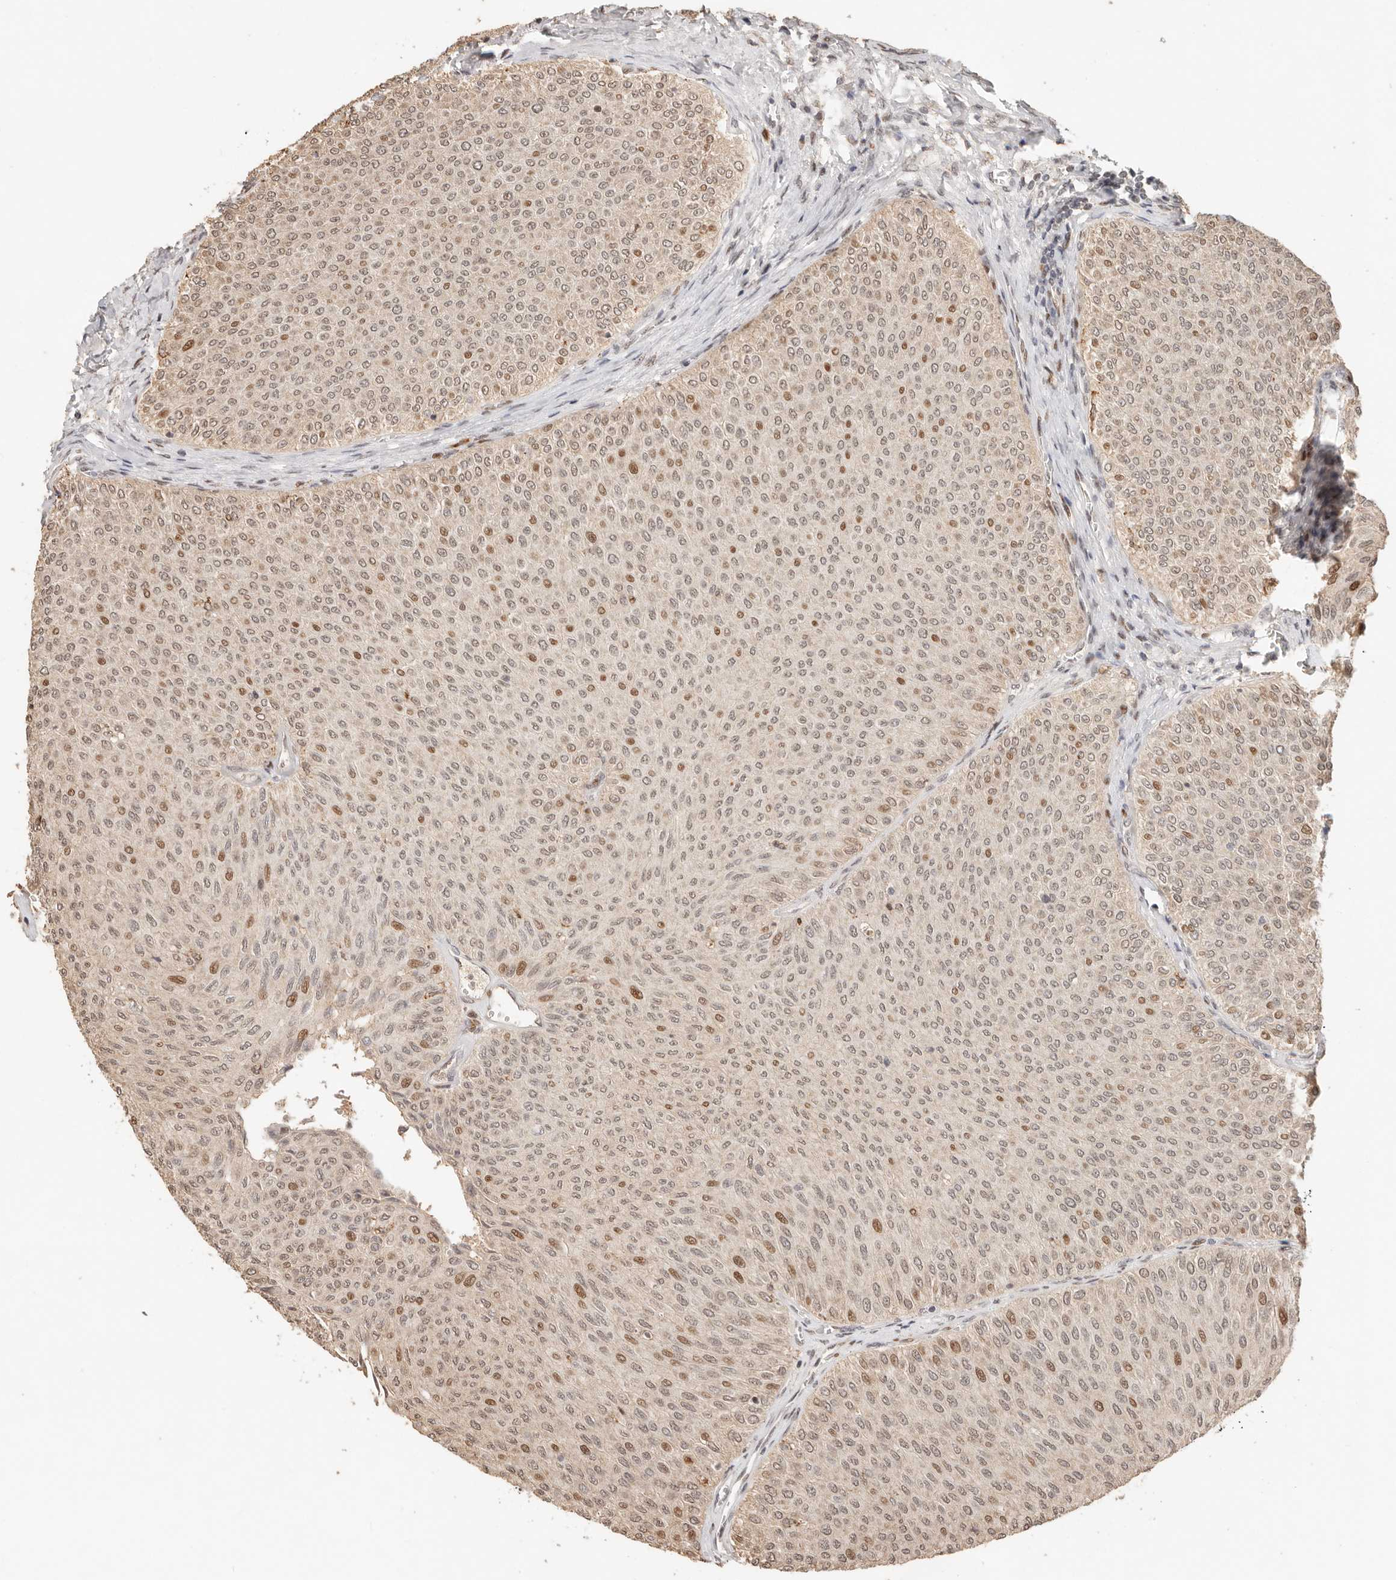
{"staining": {"intensity": "moderate", "quantity": "<25%", "location": "nuclear"}, "tissue": "urothelial cancer", "cell_type": "Tumor cells", "image_type": "cancer", "snomed": [{"axis": "morphology", "description": "Urothelial carcinoma, Low grade"}, {"axis": "topography", "description": "Urinary bladder"}], "caption": "Moderate nuclear staining is present in about <25% of tumor cells in urothelial cancer.", "gene": "NPAS2", "patient": {"sex": "male", "age": 78}}